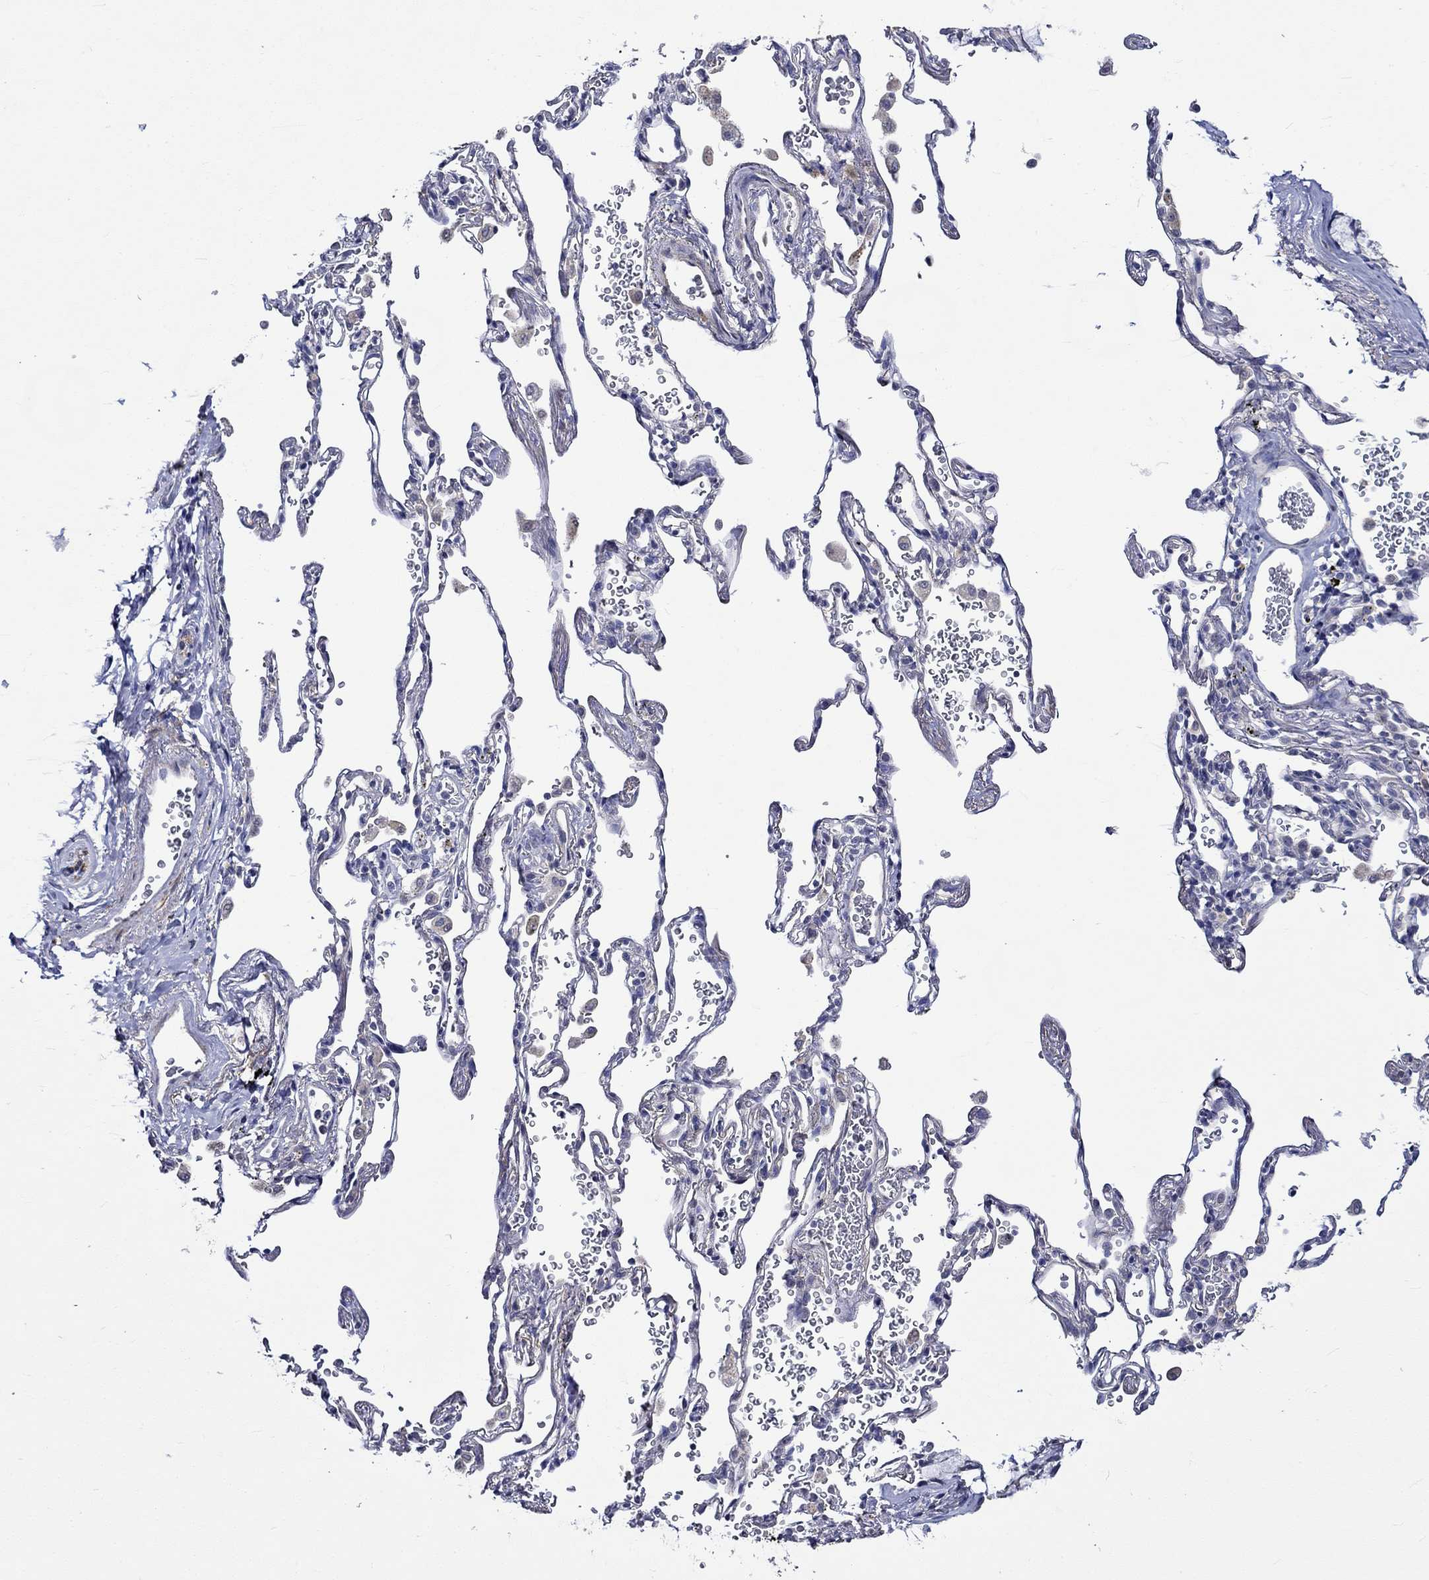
{"staining": {"intensity": "negative", "quantity": "none", "location": "none"}, "tissue": "adipose tissue", "cell_type": "Adipocytes", "image_type": "normal", "snomed": [{"axis": "morphology", "description": "Normal tissue, NOS"}, {"axis": "morphology", "description": "Adenocarcinoma, NOS"}, {"axis": "topography", "description": "Cartilage tissue"}, {"axis": "topography", "description": "Lung"}], "caption": "The micrograph displays no significant expression in adipocytes of adipose tissue.", "gene": "CRYAB", "patient": {"sex": "male", "age": 59}}